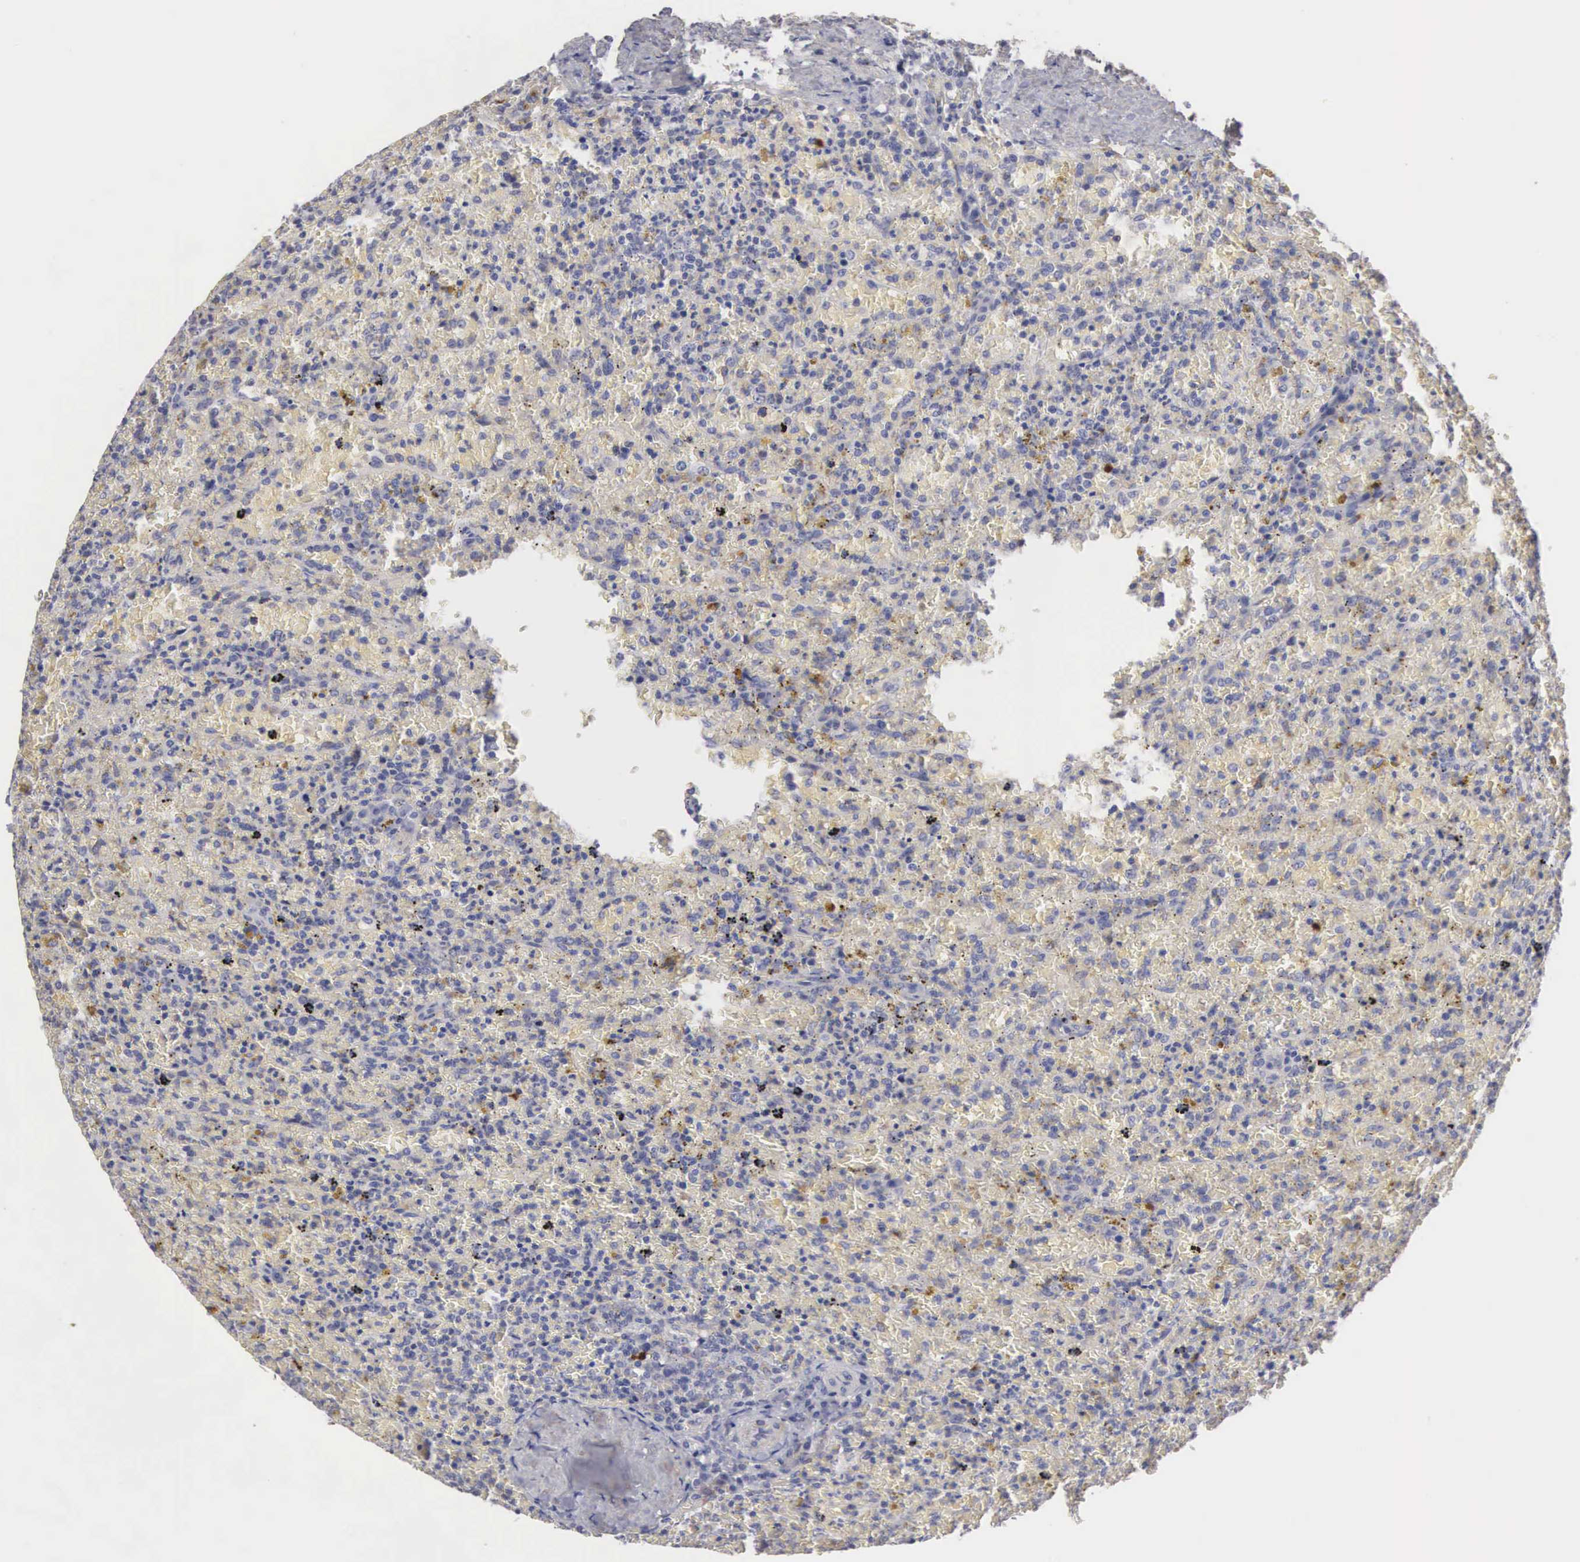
{"staining": {"intensity": "negative", "quantity": "none", "location": "none"}, "tissue": "lymphoma", "cell_type": "Tumor cells", "image_type": "cancer", "snomed": [{"axis": "morphology", "description": "Malignant lymphoma, non-Hodgkin's type, High grade"}, {"axis": "topography", "description": "Spleen"}, {"axis": "topography", "description": "Lymph node"}], "caption": "IHC histopathology image of lymphoma stained for a protein (brown), which shows no positivity in tumor cells.", "gene": "ELFN2", "patient": {"sex": "female", "age": 70}}